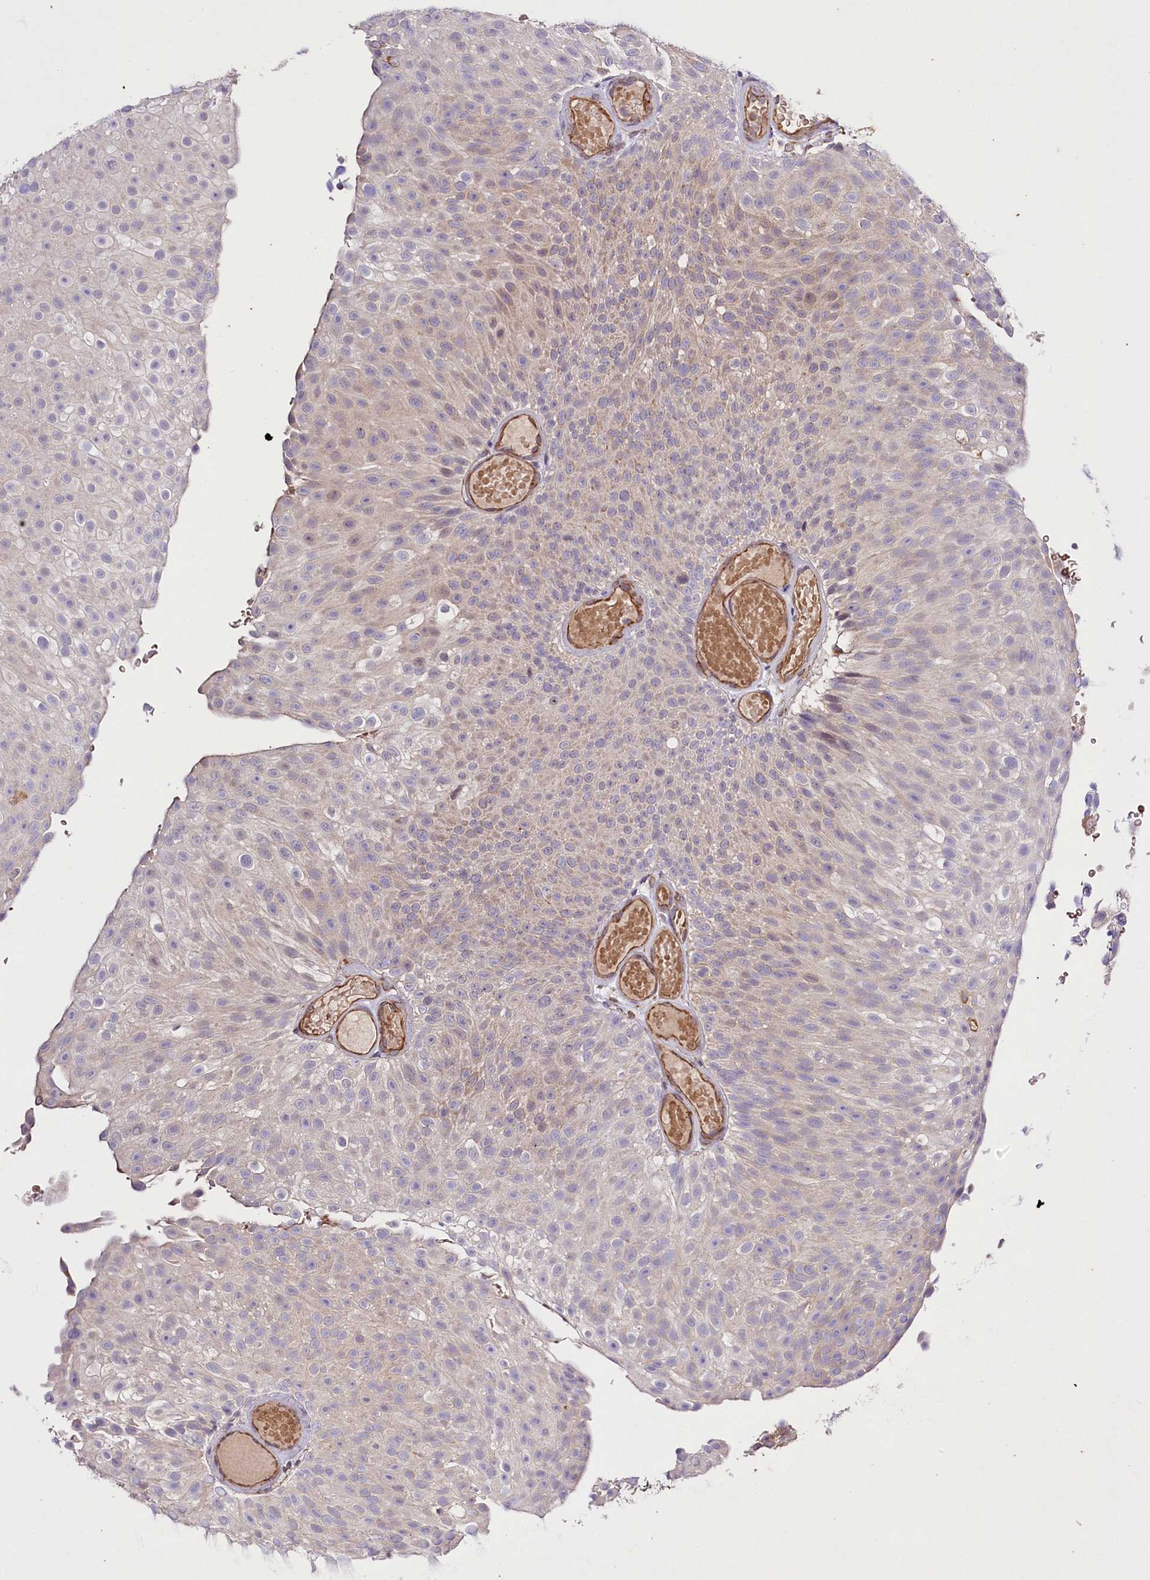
{"staining": {"intensity": "negative", "quantity": "none", "location": "none"}, "tissue": "urothelial cancer", "cell_type": "Tumor cells", "image_type": "cancer", "snomed": [{"axis": "morphology", "description": "Urothelial carcinoma, Low grade"}, {"axis": "topography", "description": "Urinary bladder"}], "caption": "This image is of low-grade urothelial carcinoma stained with immunohistochemistry (IHC) to label a protein in brown with the nuclei are counter-stained blue. There is no expression in tumor cells.", "gene": "SLC7A1", "patient": {"sex": "male", "age": 78}}